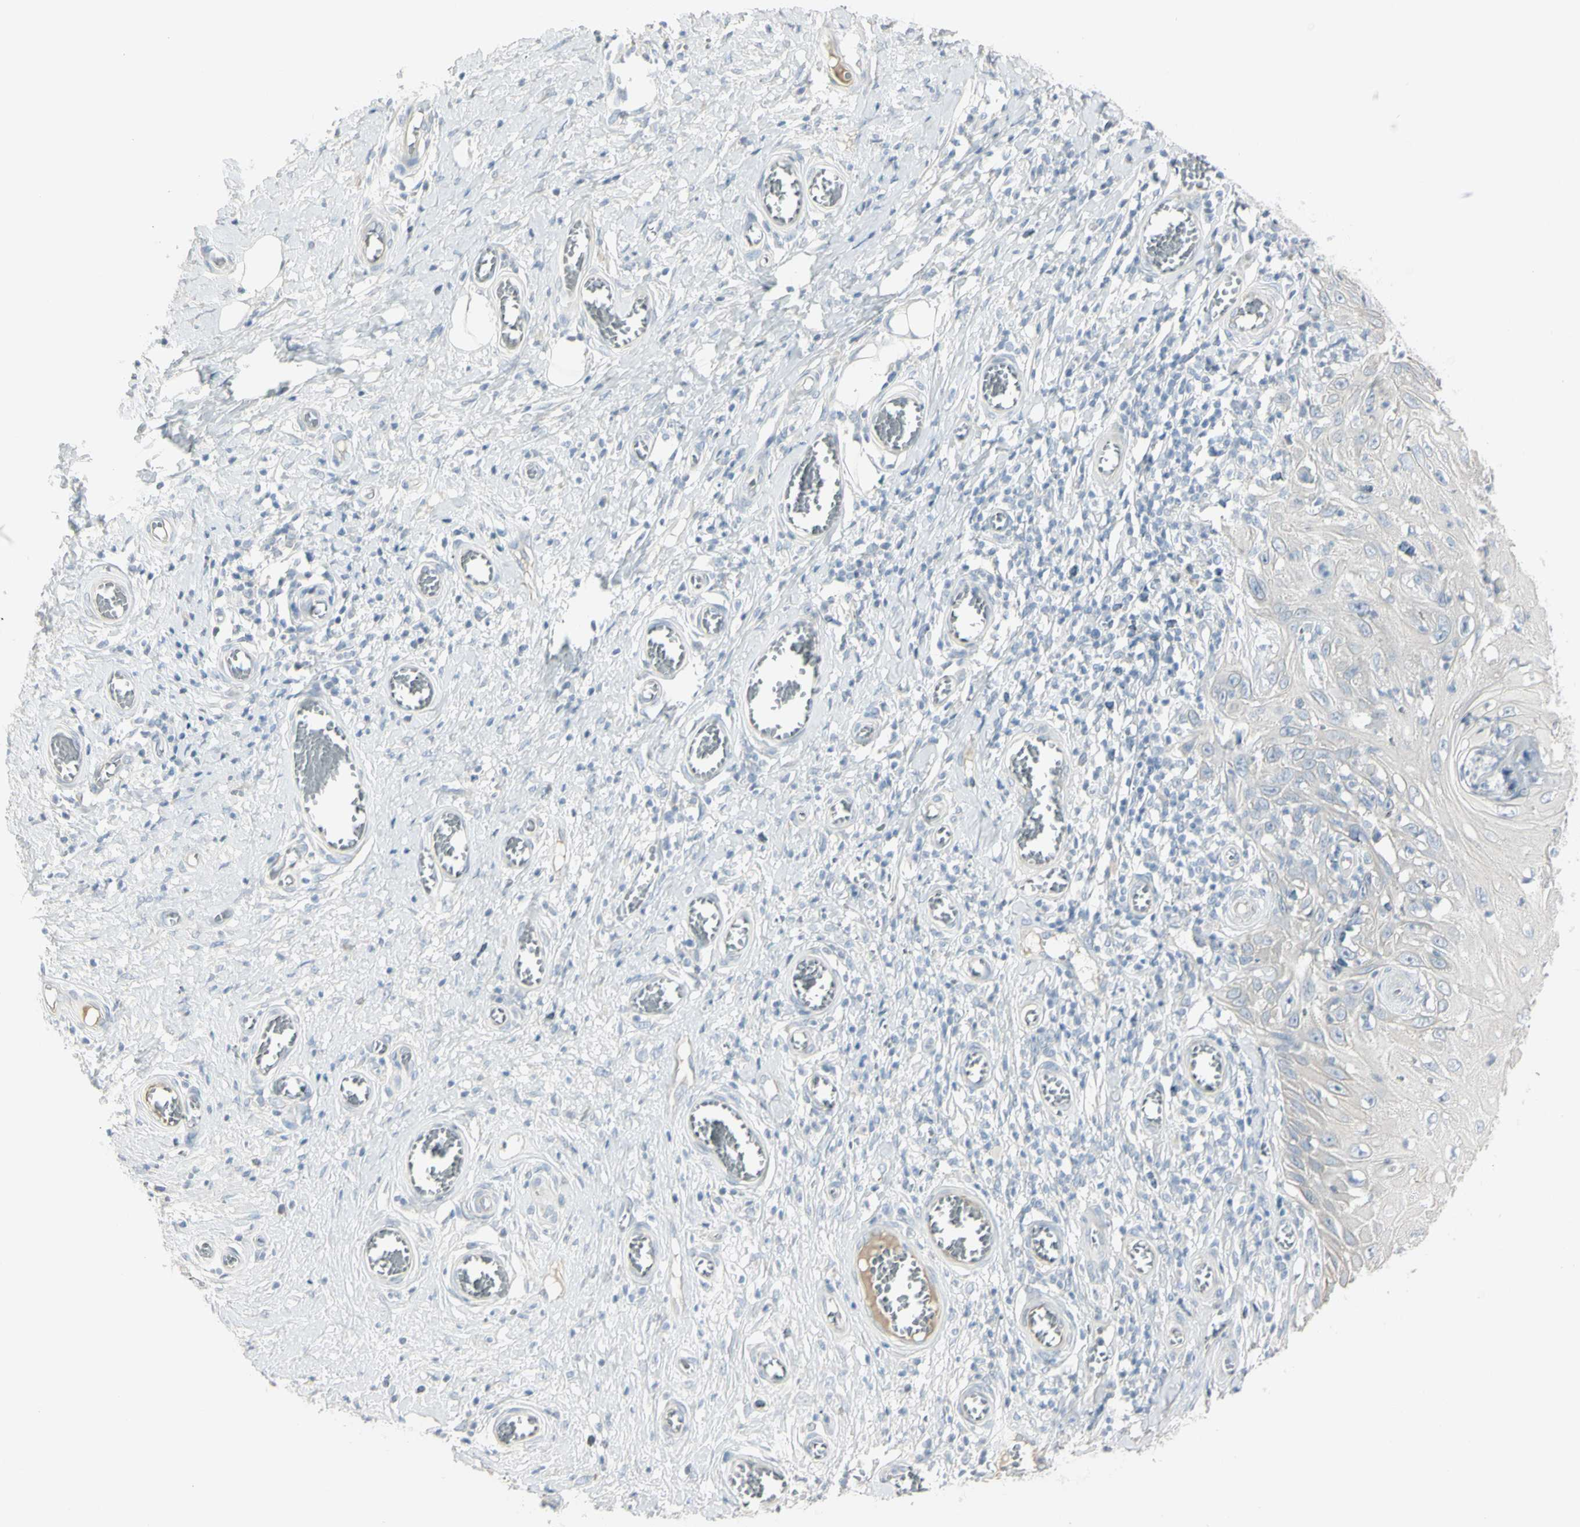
{"staining": {"intensity": "negative", "quantity": "none", "location": "none"}, "tissue": "skin cancer", "cell_type": "Tumor cells", "image_type": "cancer", "snomed": [{"axis": "morphology", "description": "Squamous cell carcinoma, NOS"}, {"axis": "topography", "description": "Skin"}], "caption": "This is an immunohistochemistry photomicrograph of skin cancer (squamous cell carcinoma). There is no positivity in tumor cells.", "gene": "PIP", "patient": {"sex": "female", "age": 73}}